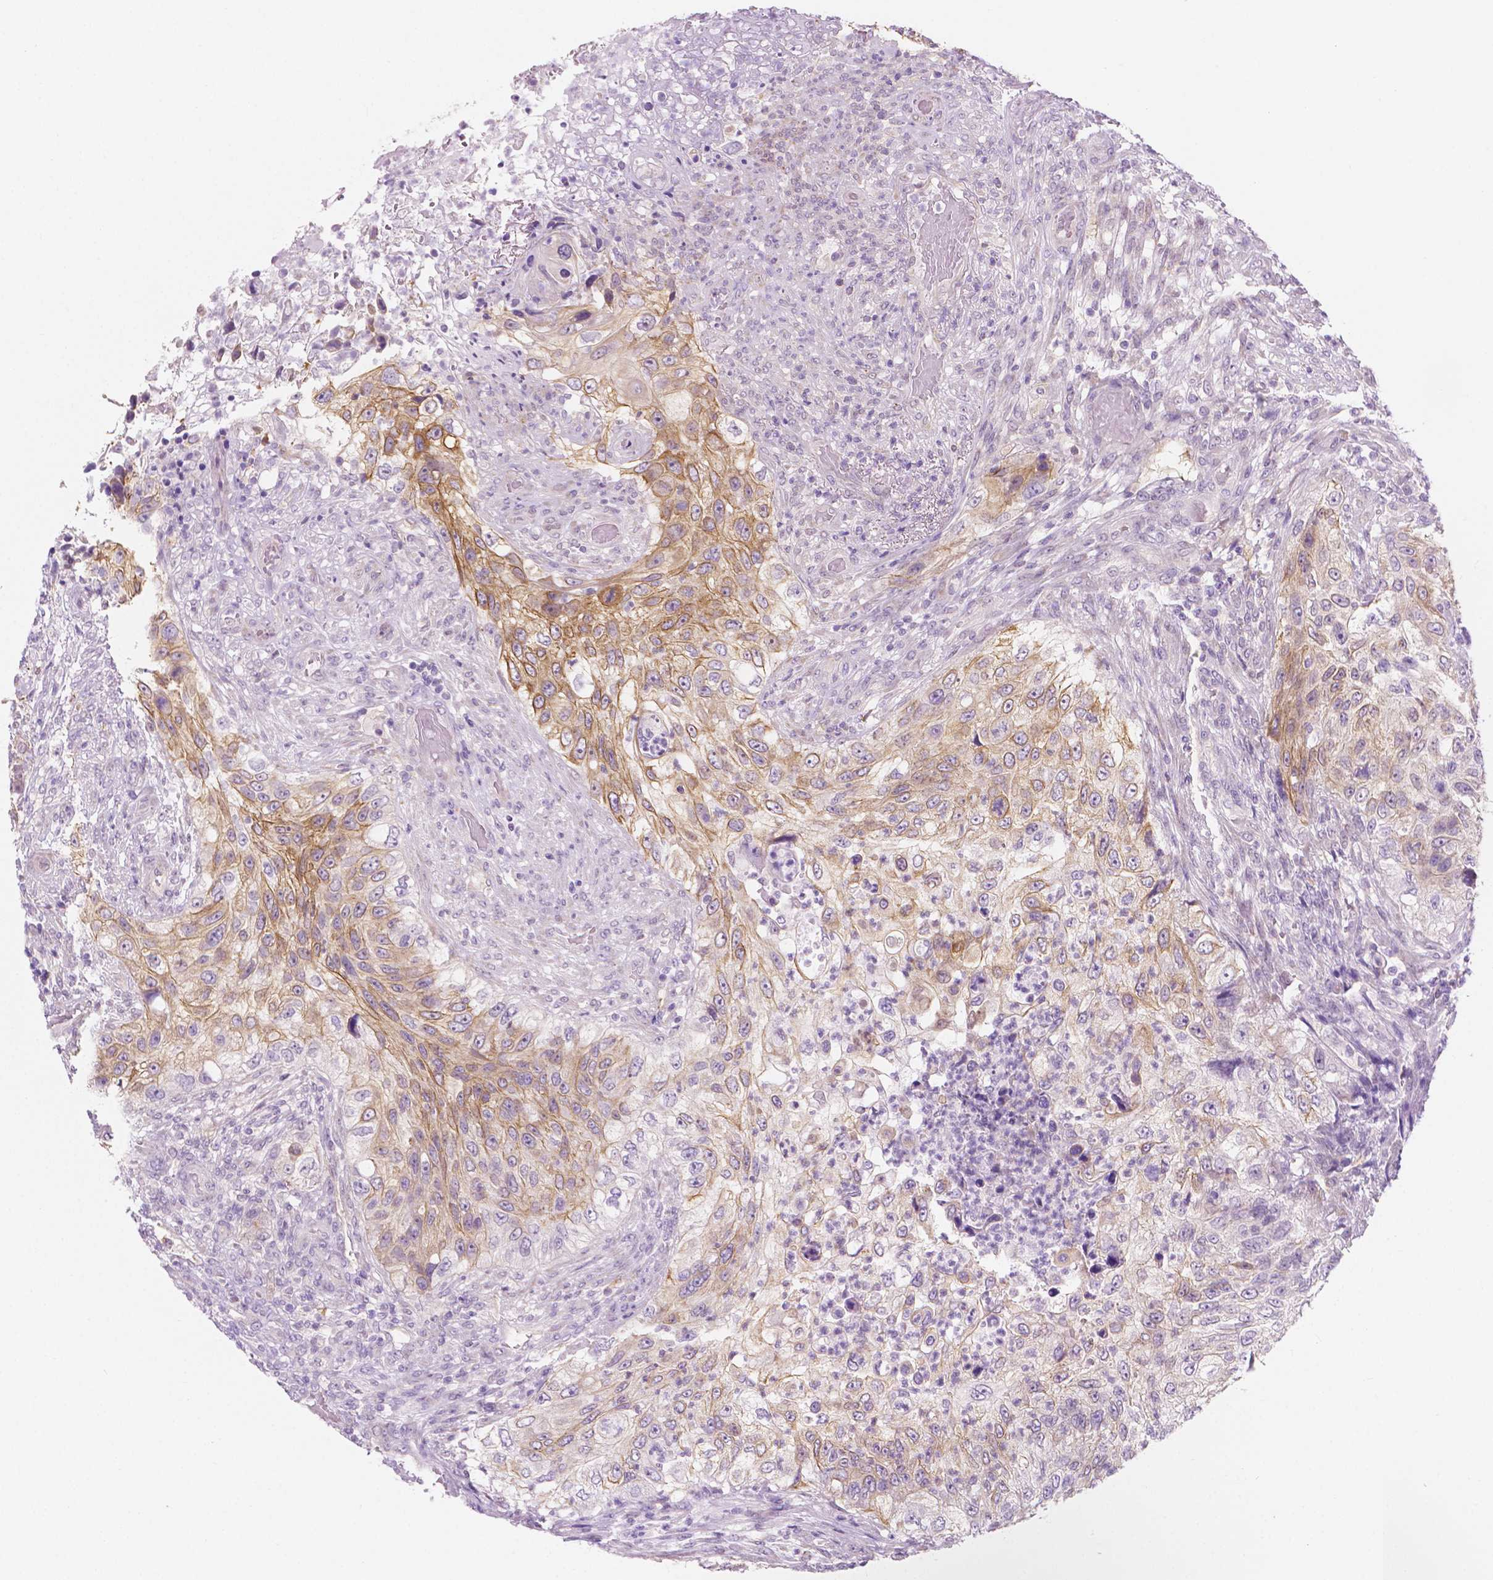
{"staining": {"intensity": "weak", "quantity": "25%-75%", "location": "cytoplasmic/membranous"}, "tissue": "urothelial cancer", "cell_type": "Tumor cells", "image_type": "cancer", "snomed": [{"axis": "morphology", "description": "Urothelial carcinoma, High grade"}, {"axis": "topography", "description": "Urinary bladder"}], "caption": "Approximately 25%-75% of tumor cells in human urothelial cancer reveal weak cytoplasmic/membranous protein staining as visualized by brown immunohistochemical staining.", "gene": "EPPK1", "patient": {"sex": "female", "age": 60}}